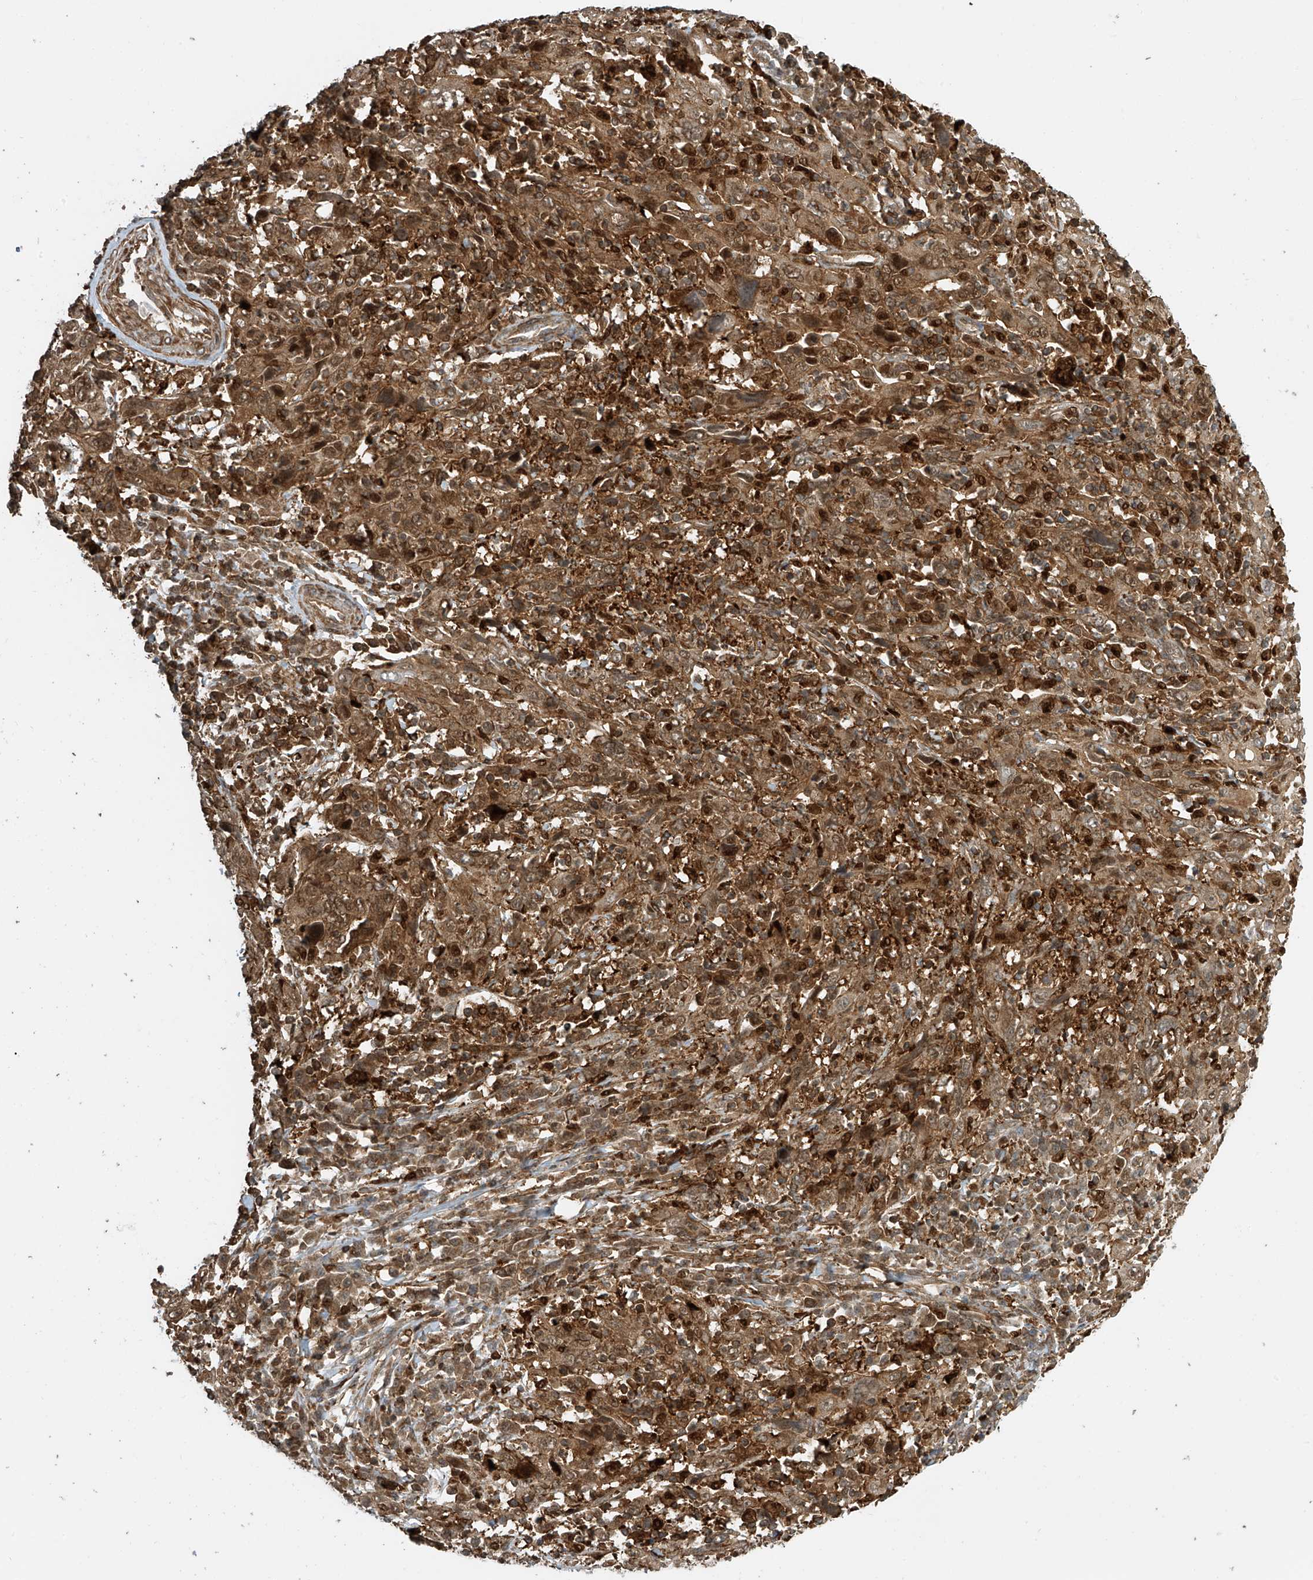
{"staining": {"intensity": "moderate", "quantity": ">75%", "location": "cytoplasmic/membranous,nuclear"}, "tissue": "cervical cancer", "cell_type": "Tumor cells", "image_type": "cancer", "snomed": [{"axis": "morphology", "description": "Squamous cell carcinoma, NOS"}, {"axis": "topography", "description": "Cervix"}], "caption": "Cervical cancer stained for a protein reveals moderate cytoplasmic/membranous and nuclear positivity in tumor cells.", "gene": "ATAD2B", "patient": {"sex": "female", "age": 46}}